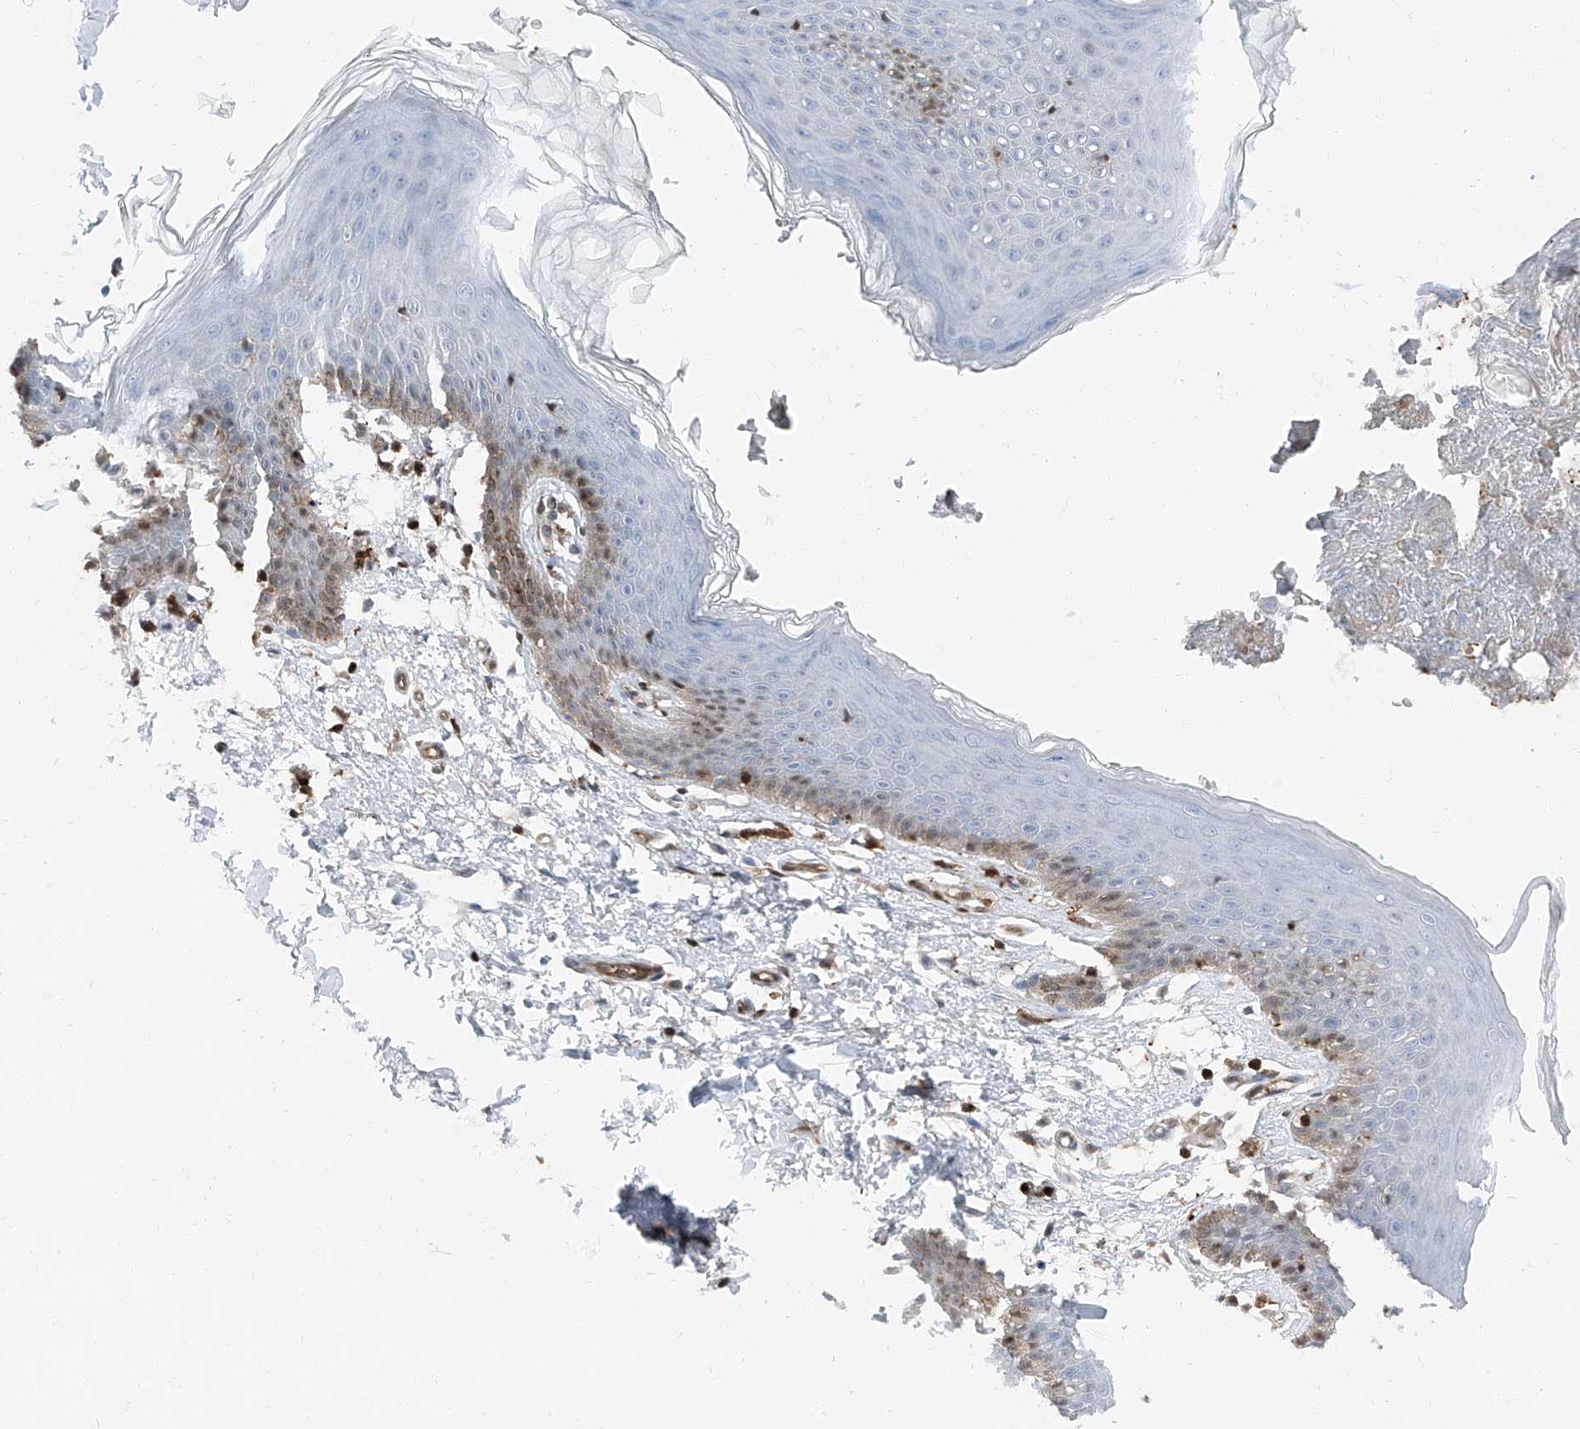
{"staining": {"intensity": "moderate", "quantity": "25%-75%", "location": "cytoplasmic/membranous,nuclear"}, "tissue": "skin", "cell_type": "Epidermal cells", "image_type": "normal", "snomed": [{"axis": "morphology", "description": "Normal tissue, NOS"}, {"axis": "topography", "description": "Vulva"}], "caption": "A histopathology image of skin stained for a protein shows moderate cytoplasmic/membranous,nuclear brown staining in epidermal cells. The protein of interest is stained brown, and the nuclei are stained in blue (DAB IHC with brightfield microscopy, high magnification).", "gene": "PSMB10", "patient": {"sex": "female", "age": 66}}